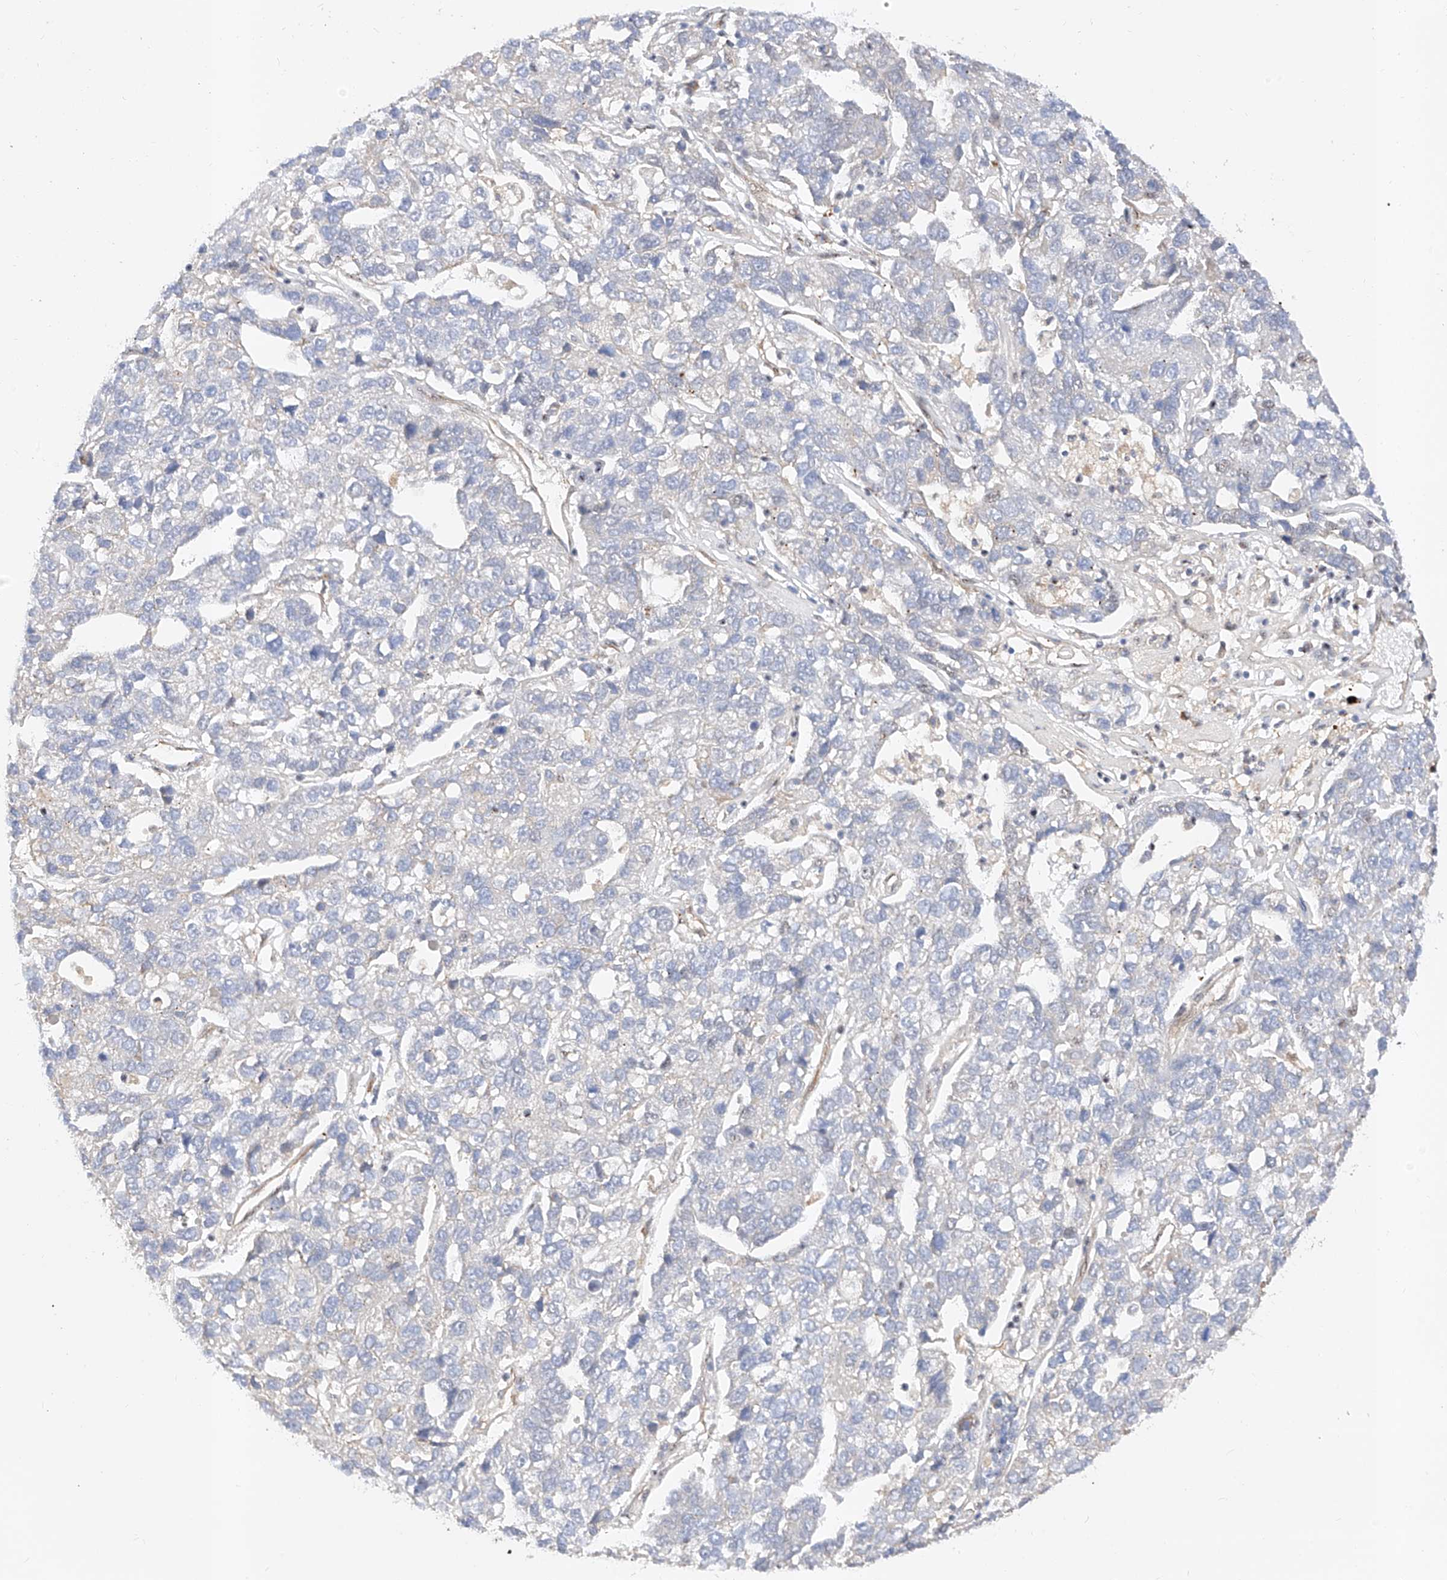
{"staining": {"intensity": "negative", "quantity": "none", "location": "none"}, "tissue": "pancreatic cancer", "cell_type": "Tumor cells", "image_type": "cancer", "snomed": [{"axis": "morphology", "description": "Adenocarcinoma, NOS"}, {"axis": "topography", "description": "Pancreas"}], "caption": "The micrograph demonstrates no significant positivity in tumor cells of pancreatic cancer (adenocarcinoma). Brightfield microscopy of immunohistochemistry stained with DAB (3,3'-diaminobenzidine) (brown) and hematoxylin (blue), captured at high magnification.", "gene": "ATXN7L2", "patient": {"sex": "female", "age": 61}}